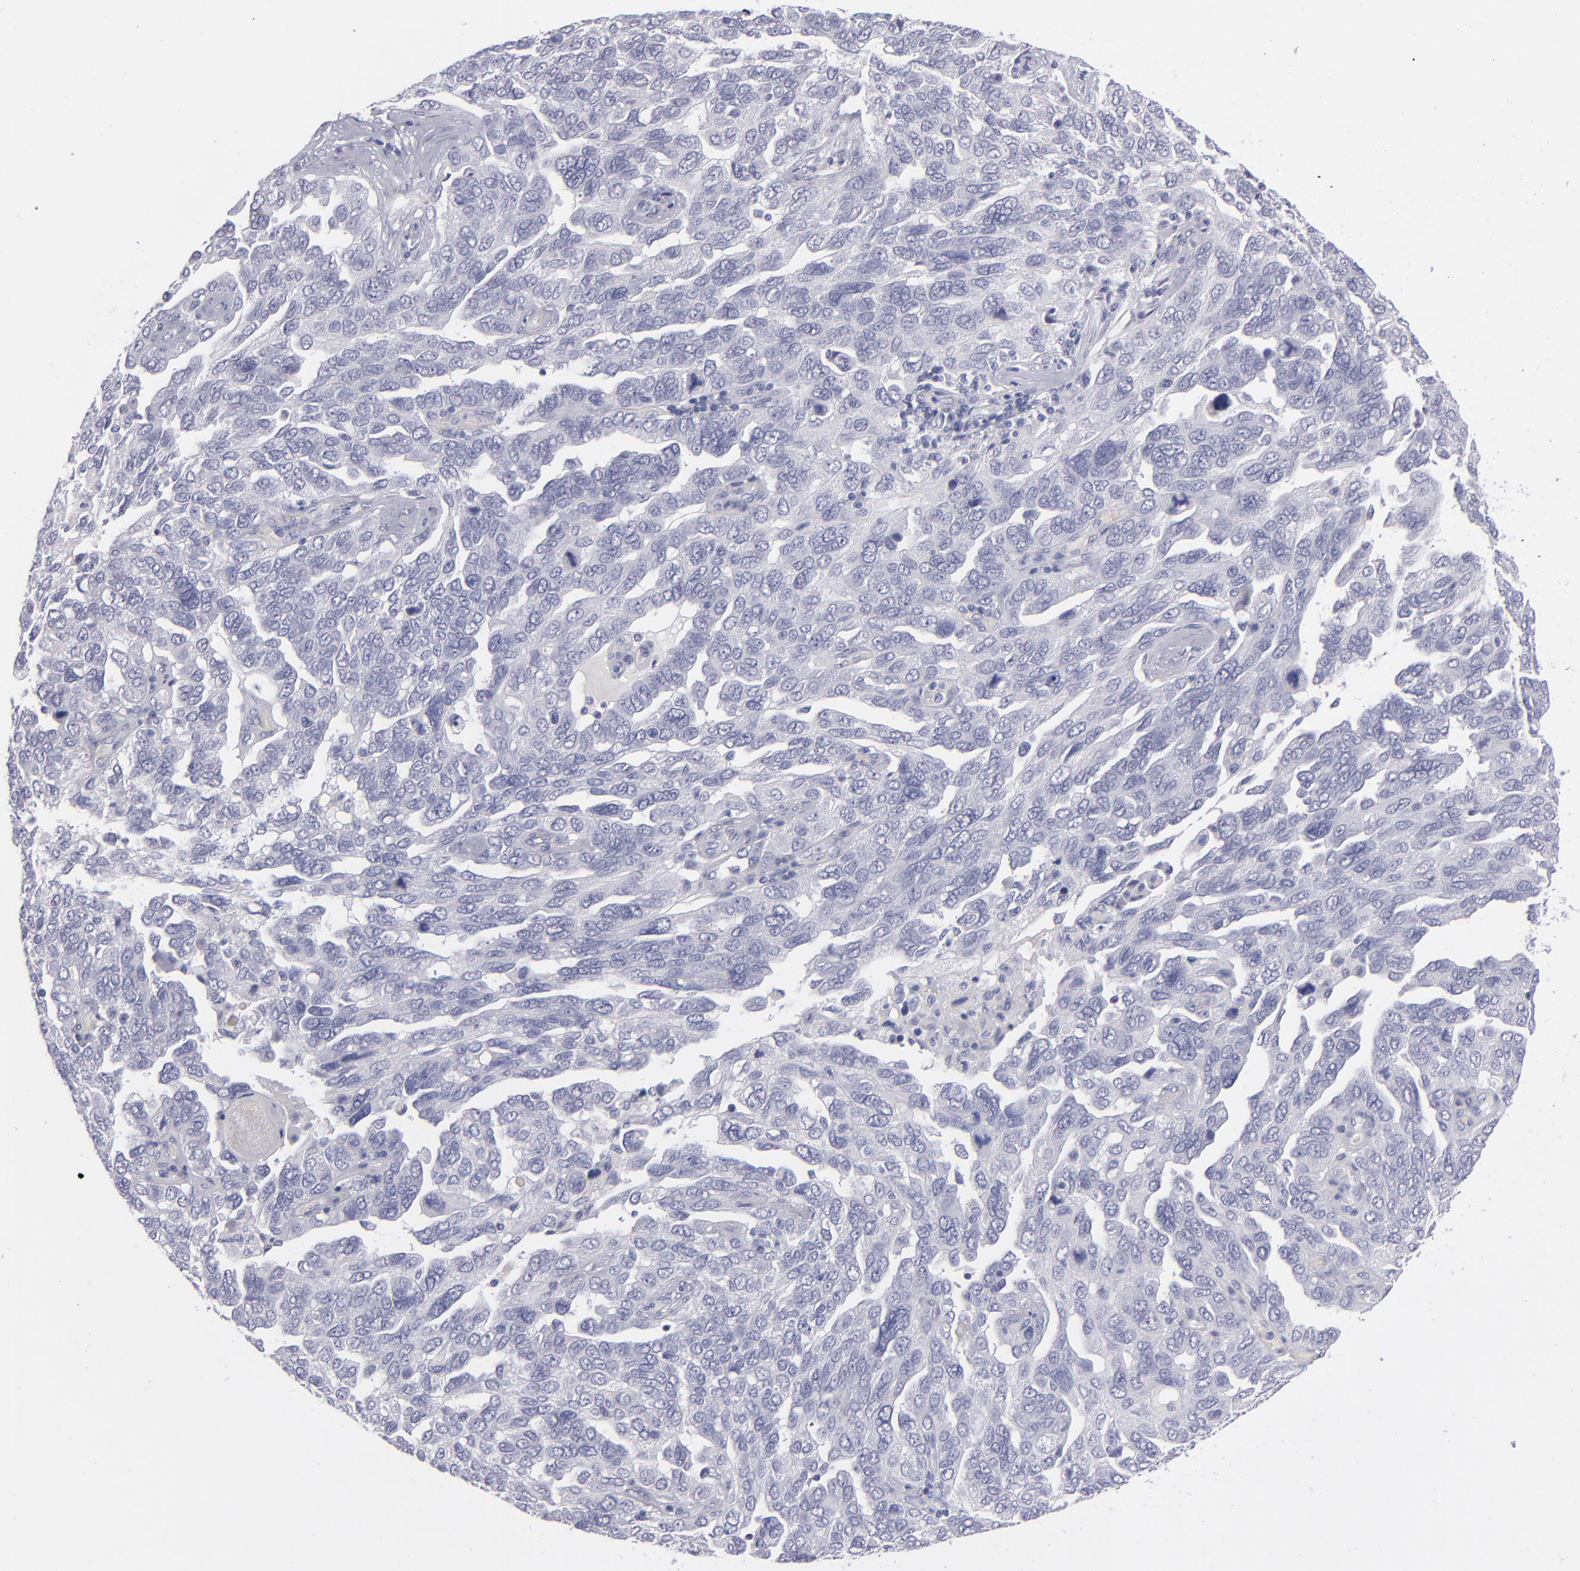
{"staining": {"intensity": "negative", "quantity": "none", "location": "none"}, "tissue": "ovarian cancer", "cell_type": "Tumor cells", "image_type": "cancer", "snomed": [{"axis": "morphology", "description": "Cystadenocarcinoma, serous, NOS"}, {"axis": "topography", "description": "Ovary"}], "caption": "Immunohistochemistry (IHC) of human ovarian cancer exhibits no staining in tumor cells.", "gene": "MYH11", "patient": {"sex": "female", "age": 64}}